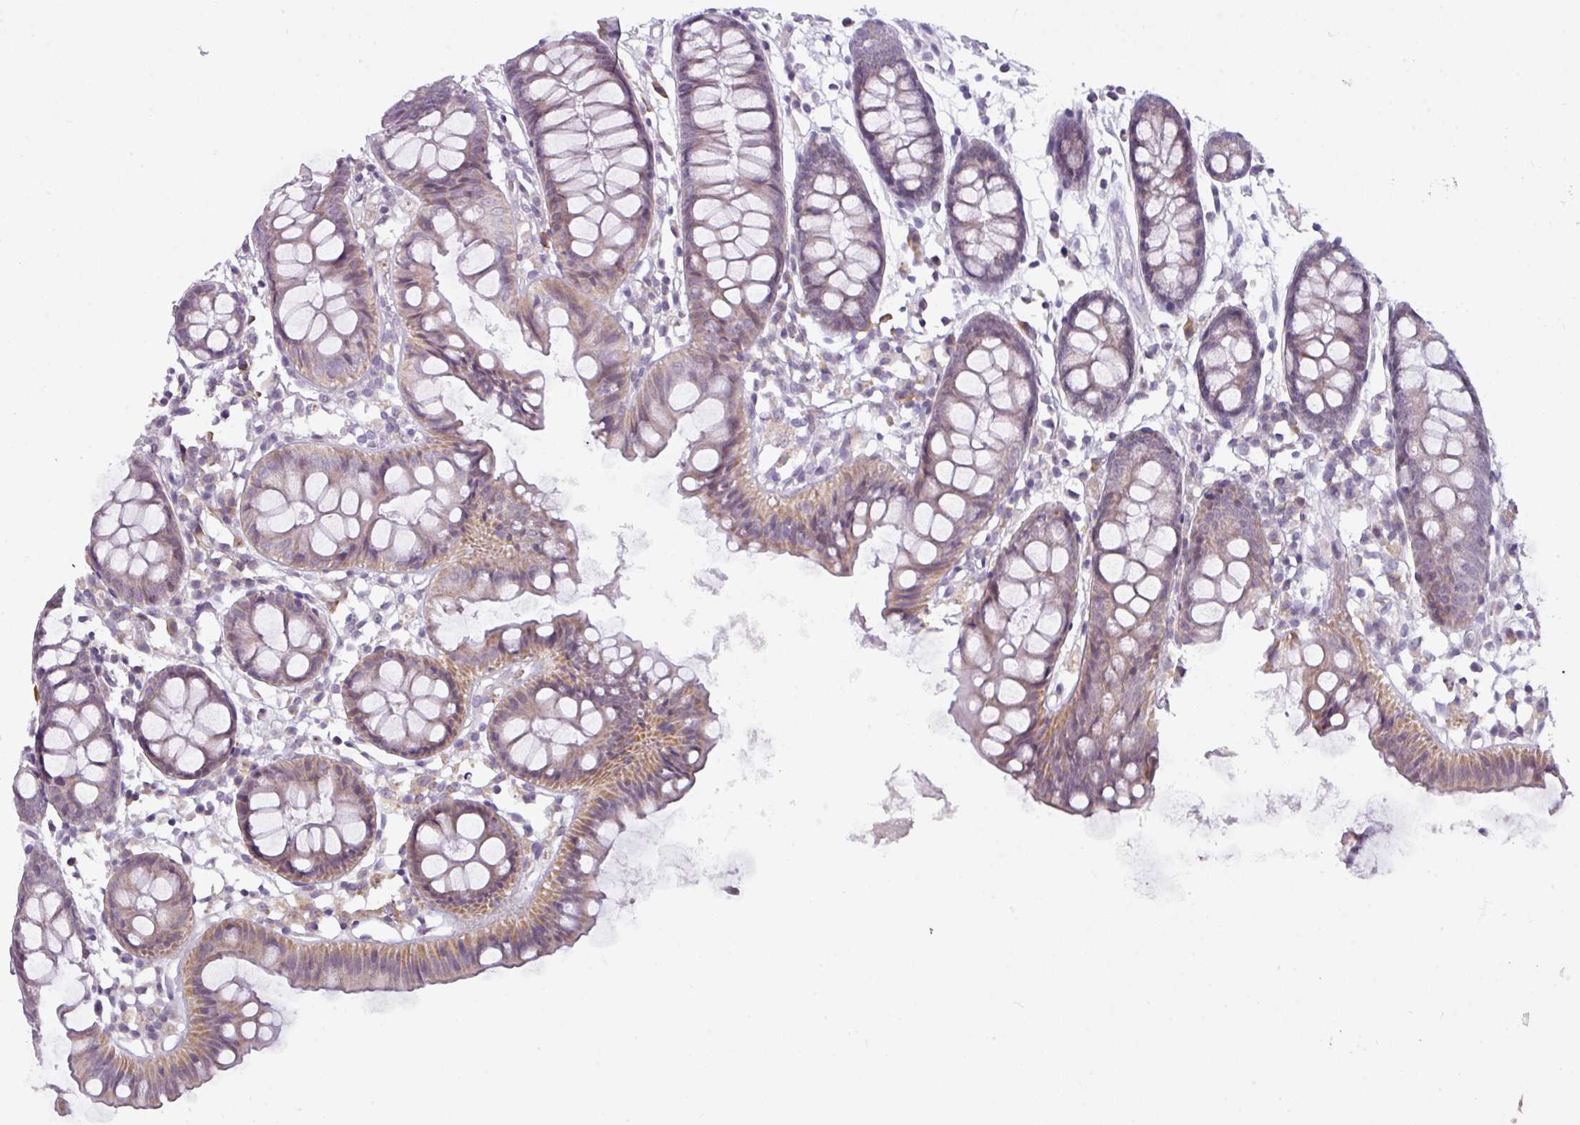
{"staining": {"intensity": "negative", "quantity": "none", "location": "none"}, "tissue": "colon", "cell_type": "Endothelial cells", "image_type": "normal", "snomed": [{"axis": "morphology", "description": "Normal tissue, NOS"}, {"axis": "topography", "description": "Colon"}], "caption": "Immunohistochemistry (IHC) histopathology image of normal colon stained for a protein (brown), which reveals no positivity in endothelial cells.", "gene": "C2orf68", "patient": {"sex": "female", "age": 84}}